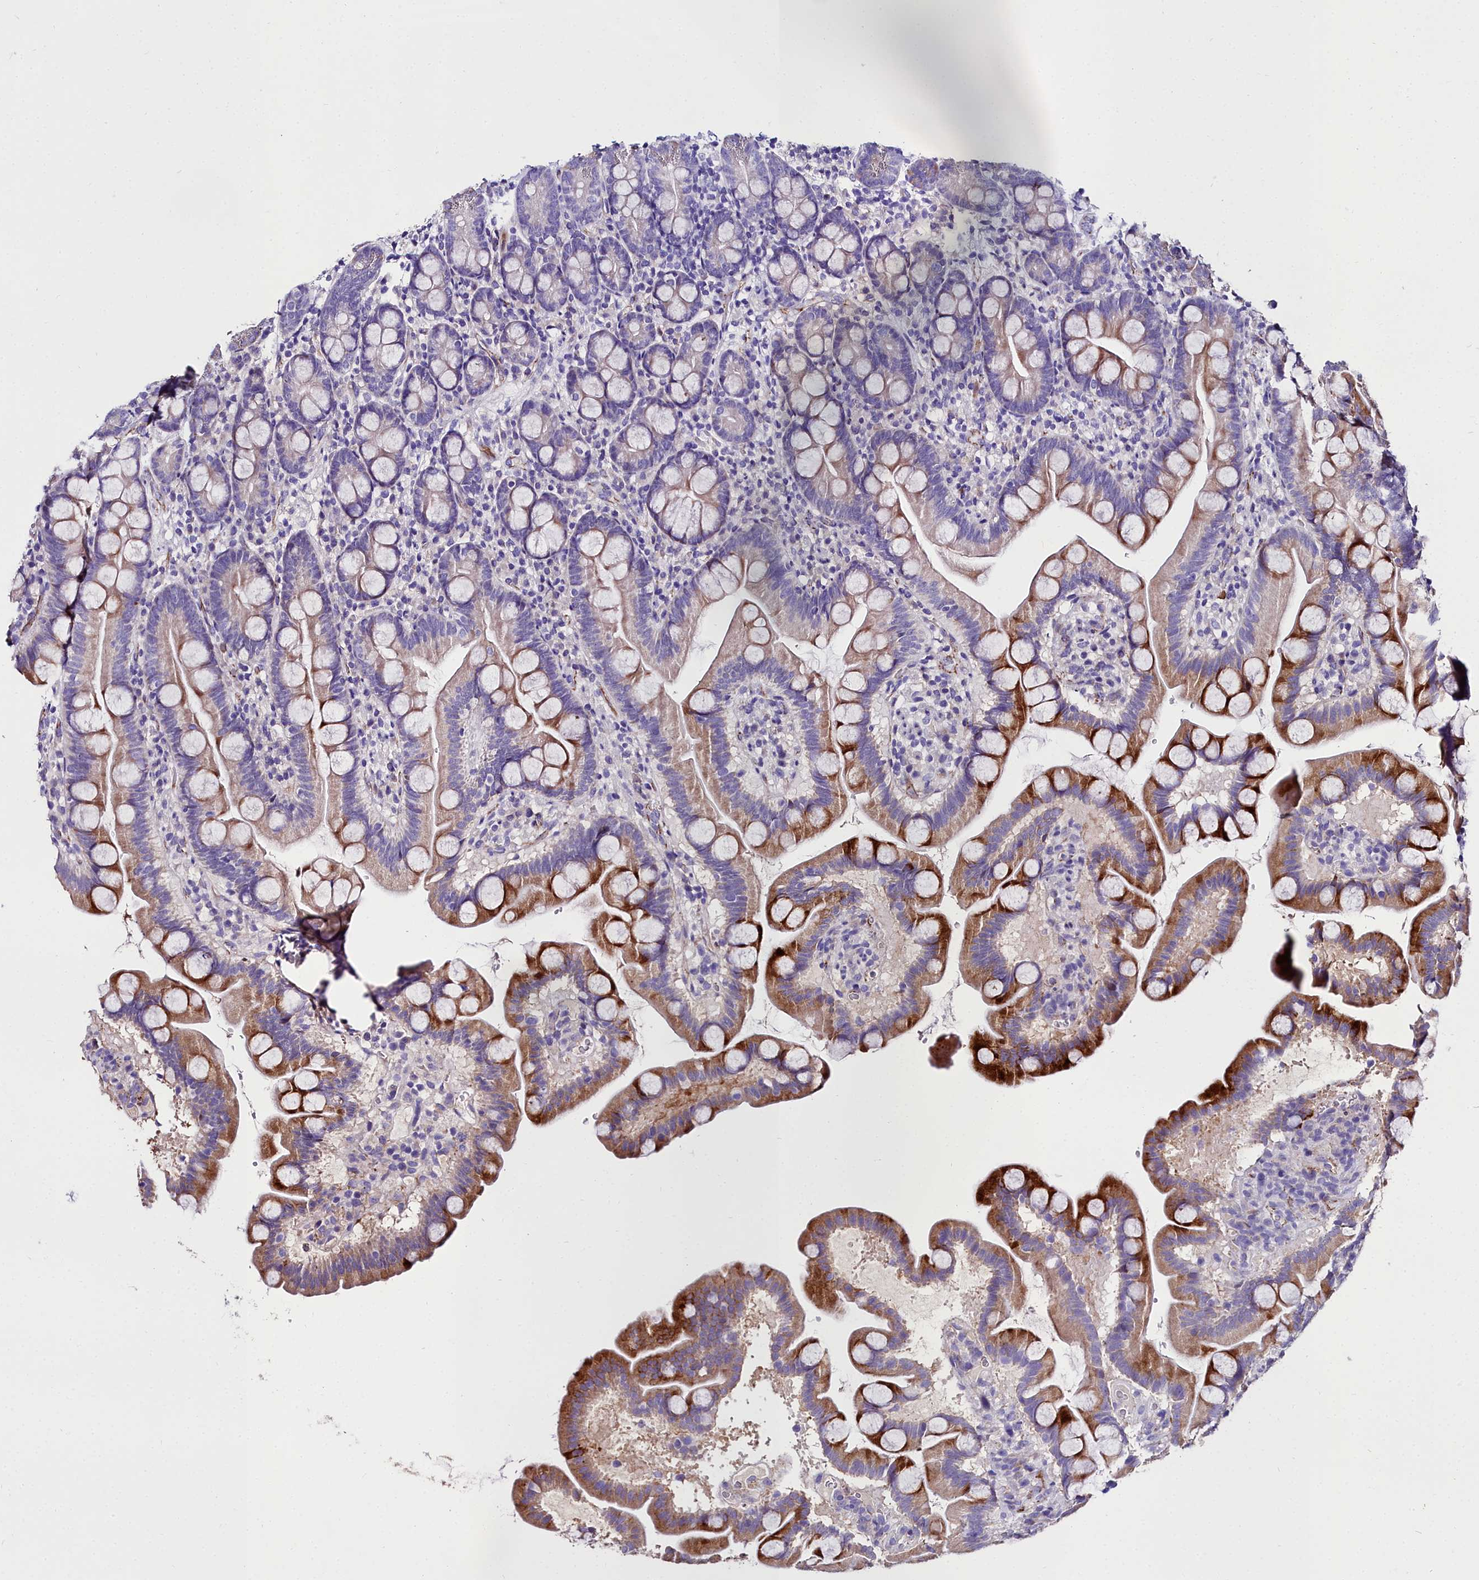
{"staining": {"intensity": "strong", "quantity": "<25%", "location": "cytoplasmic/membranous"}, "tissue": "small intestine", "cell_type": "Glandular cells", "image_type": "normal", "snomed": [{"axis": "morphology", "description": "Normal tissue, NOS"}, {"axis": "topography", "description": "Small intestine"}], "caption": "The histopathology image demonstrates staining of normal small intestine, revealing strong cytoplasmic/membranous protein staining (brown color) within glandular cells.", "gene": "MS4A18", "patient": {"sex": "female", "age": 68}}